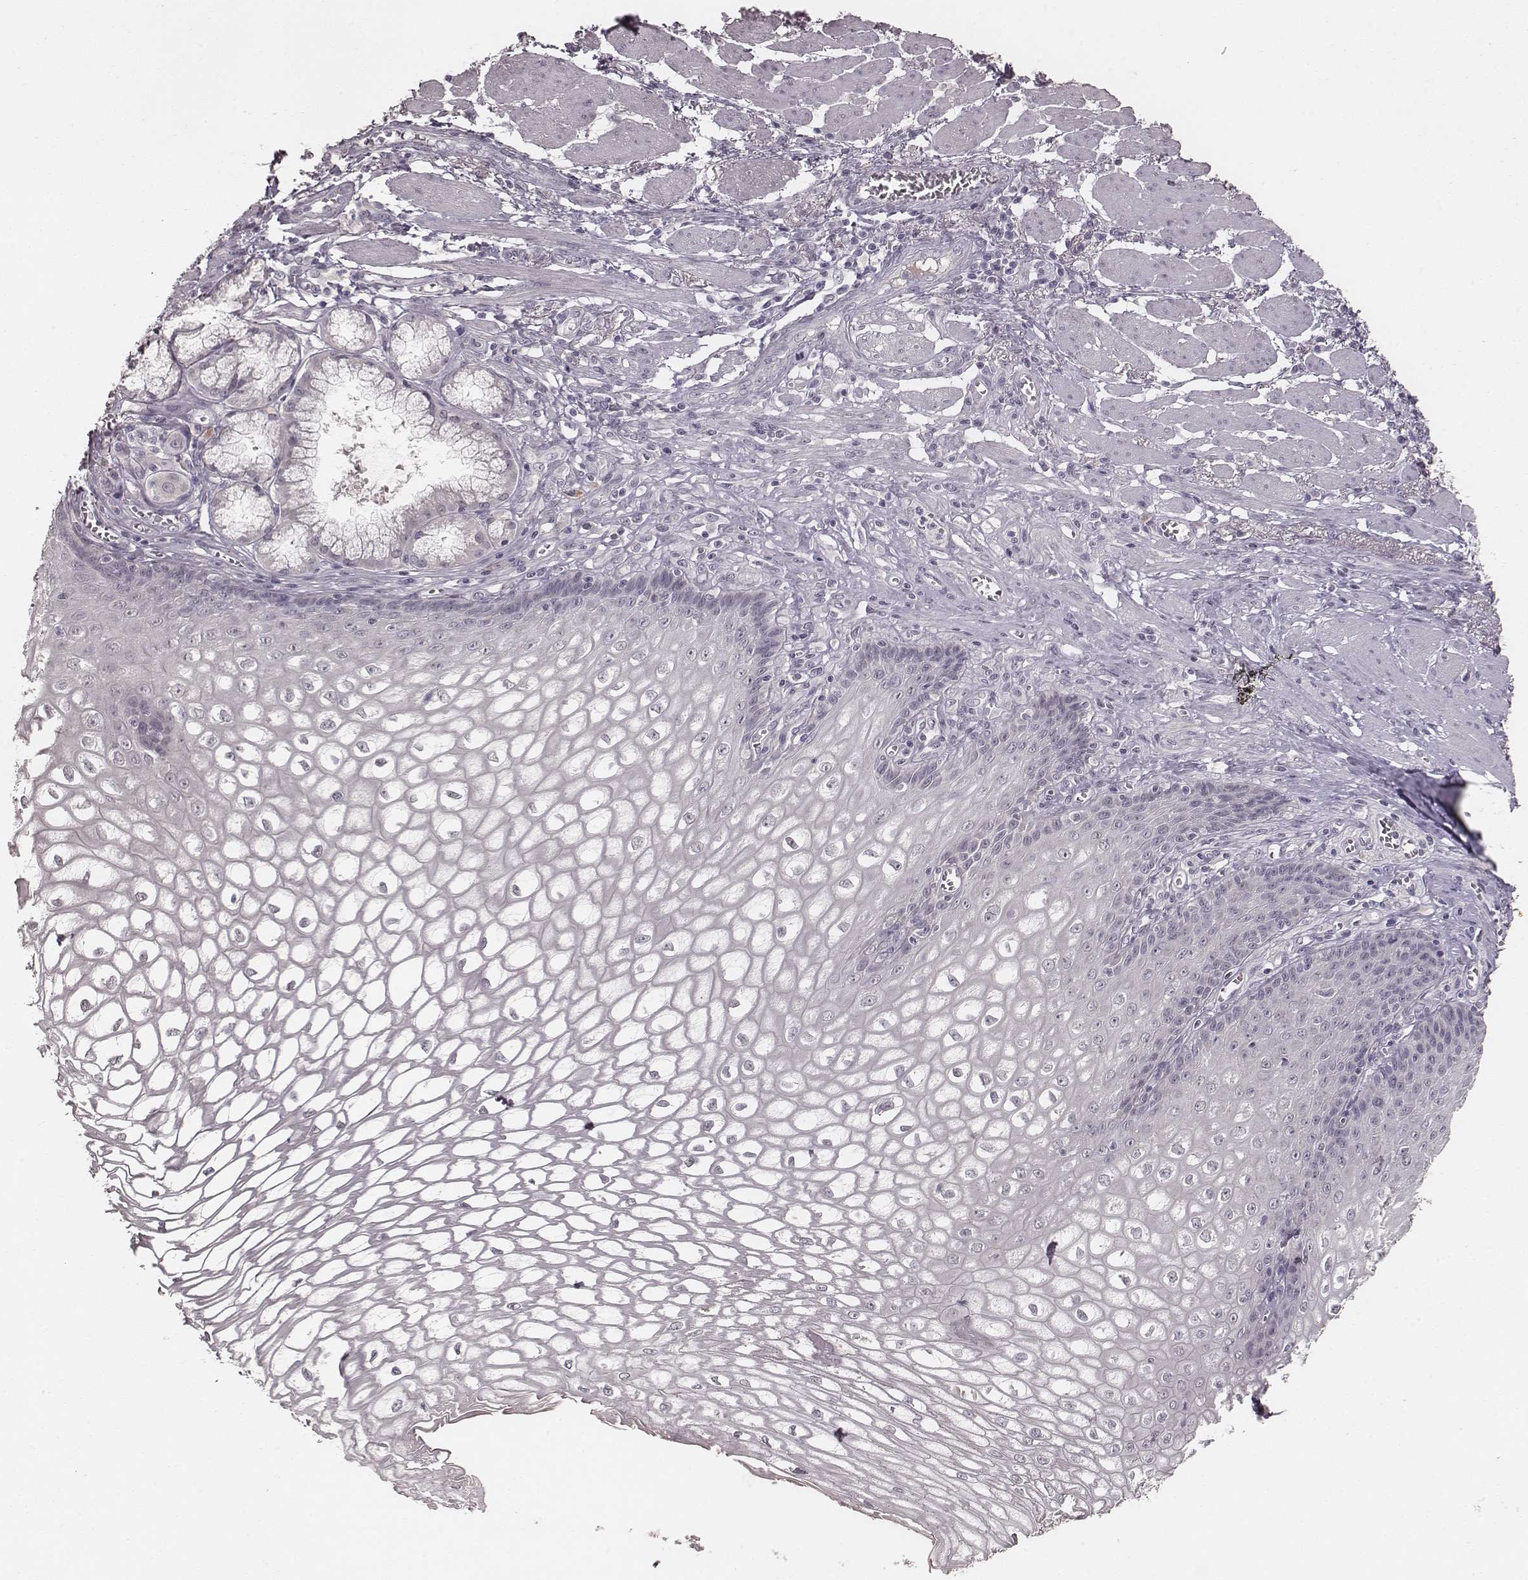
{"staining": {"intensity": "negative", "quantity": "none", "location": "none"}, "tissue": "esophagus", "cell_type": "Squamous epithelial cells", "image_type": "normal", "snomed": [{"axis": "morphology", "description": "Normal tissue, NOS"}, {"axis": "topography", "description": "Esophagus"}], "caption": "A high-resolution histopathology image shows immunohistochemistry (IHC) staining of normal esophagus, which shows no significant positivity in squamous epithelial cells. The staining is performed using DAB brown chromogen with nuclei counter-stained in using hematoxylin.", "gene": "LY6K", "patient": {"sex": "male", "age": 58}}